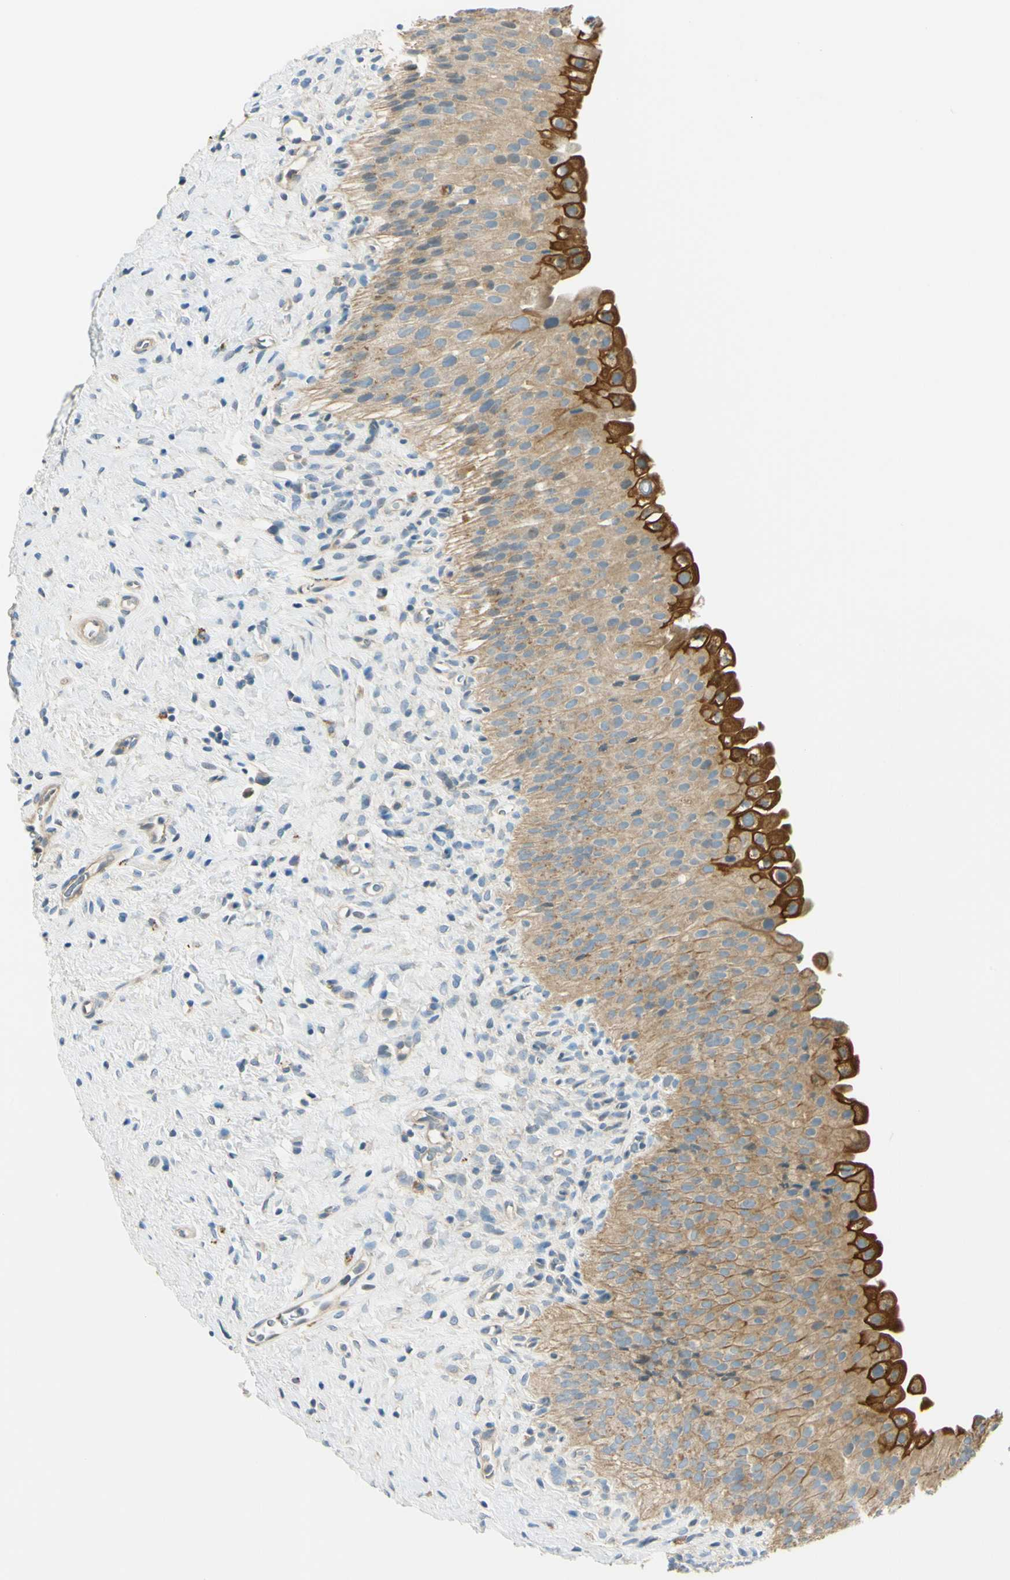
{"staining": {"intensity": "strong", "quantity": "<25%", "location": "cytoplasmic/membranous"}, "tissue": "urinary bladder", "cell_type": "Urothelial cells", "image_type": "normal", "snomed": [{"axis": "morphology", "description": "Normal tissue, NOS"}, {"axis": "morphology", "description": "Urothelial carcinoma, High grade"}, {"axis": "topography", "description": "Urinary bladder"}], "caption": "Brown immunohistochemical staining in benign human urinary bladder reveals strong cytoplasmic/membranous staining in about <25% of urothelial cells. The staining is performed using DAB (3,3'-diaminobenzidine) brown chromogen to label protein expression. The nuclei are counter-stained blue using hematoxylin.", "gene": "LAMA3", "patient": {"sex": "male", "age": 46}}